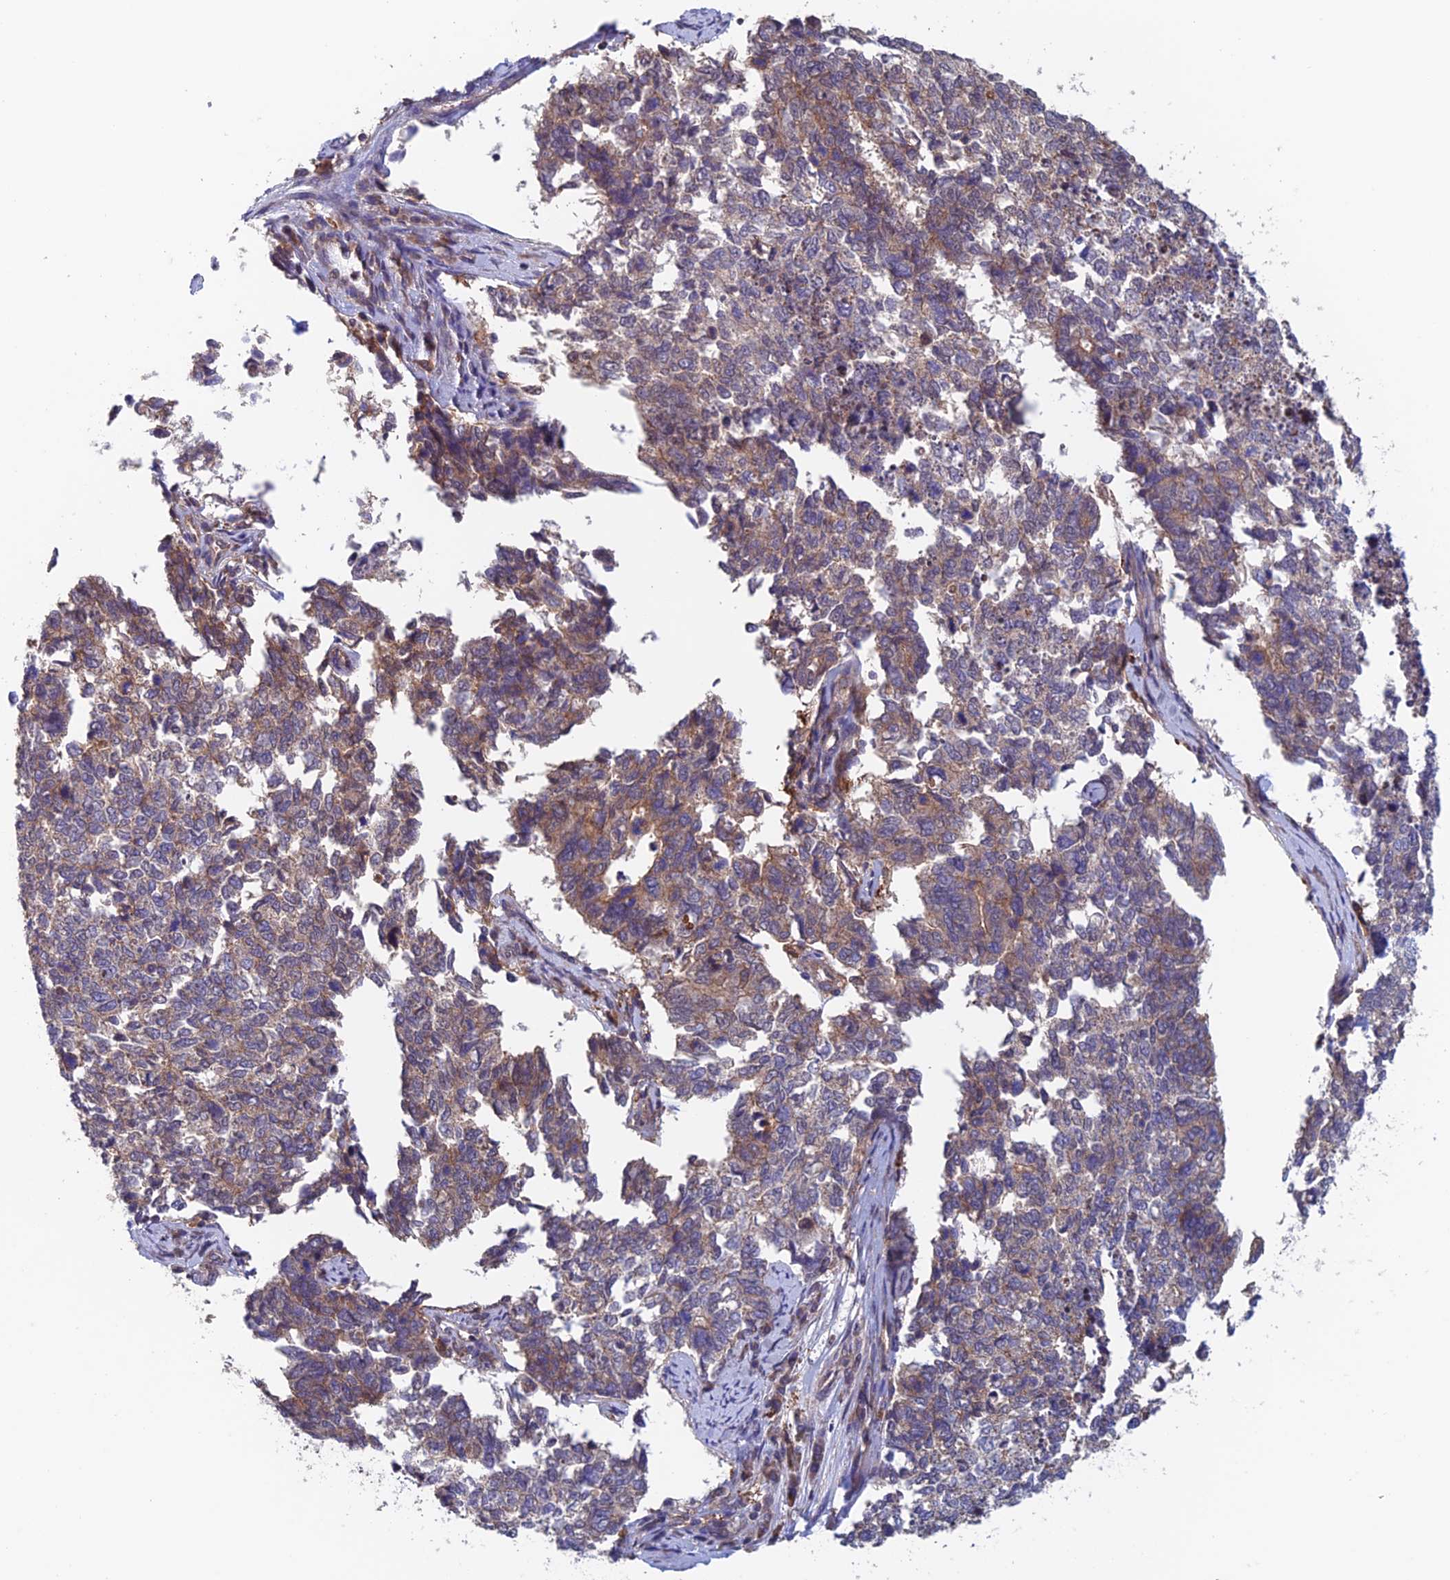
{"staining": {"intensity": "weak", "quantity": "25%-75%", "location": "cytoplasmic/membranous"}, "tissue": "cervical cancer", "cell_type": "Tumor cells", "image_type": "cancer", "snomed": [{"axis": "morphology", "description": "Squamous cell carcinoma, NOS"}, {"axis": "topography", "description": "Cervix"}], "caption": "A photomicrograph of cervical cancer (squamous cell carcinoma) stained for a protein displays weak cytoplasmic/membranous brown staining in tumor cells. (DAB IHC with brightfield microscopy, high magnification).", "gene": "NUDT16L1", "patient": {"sex": "female", "age": 63}}